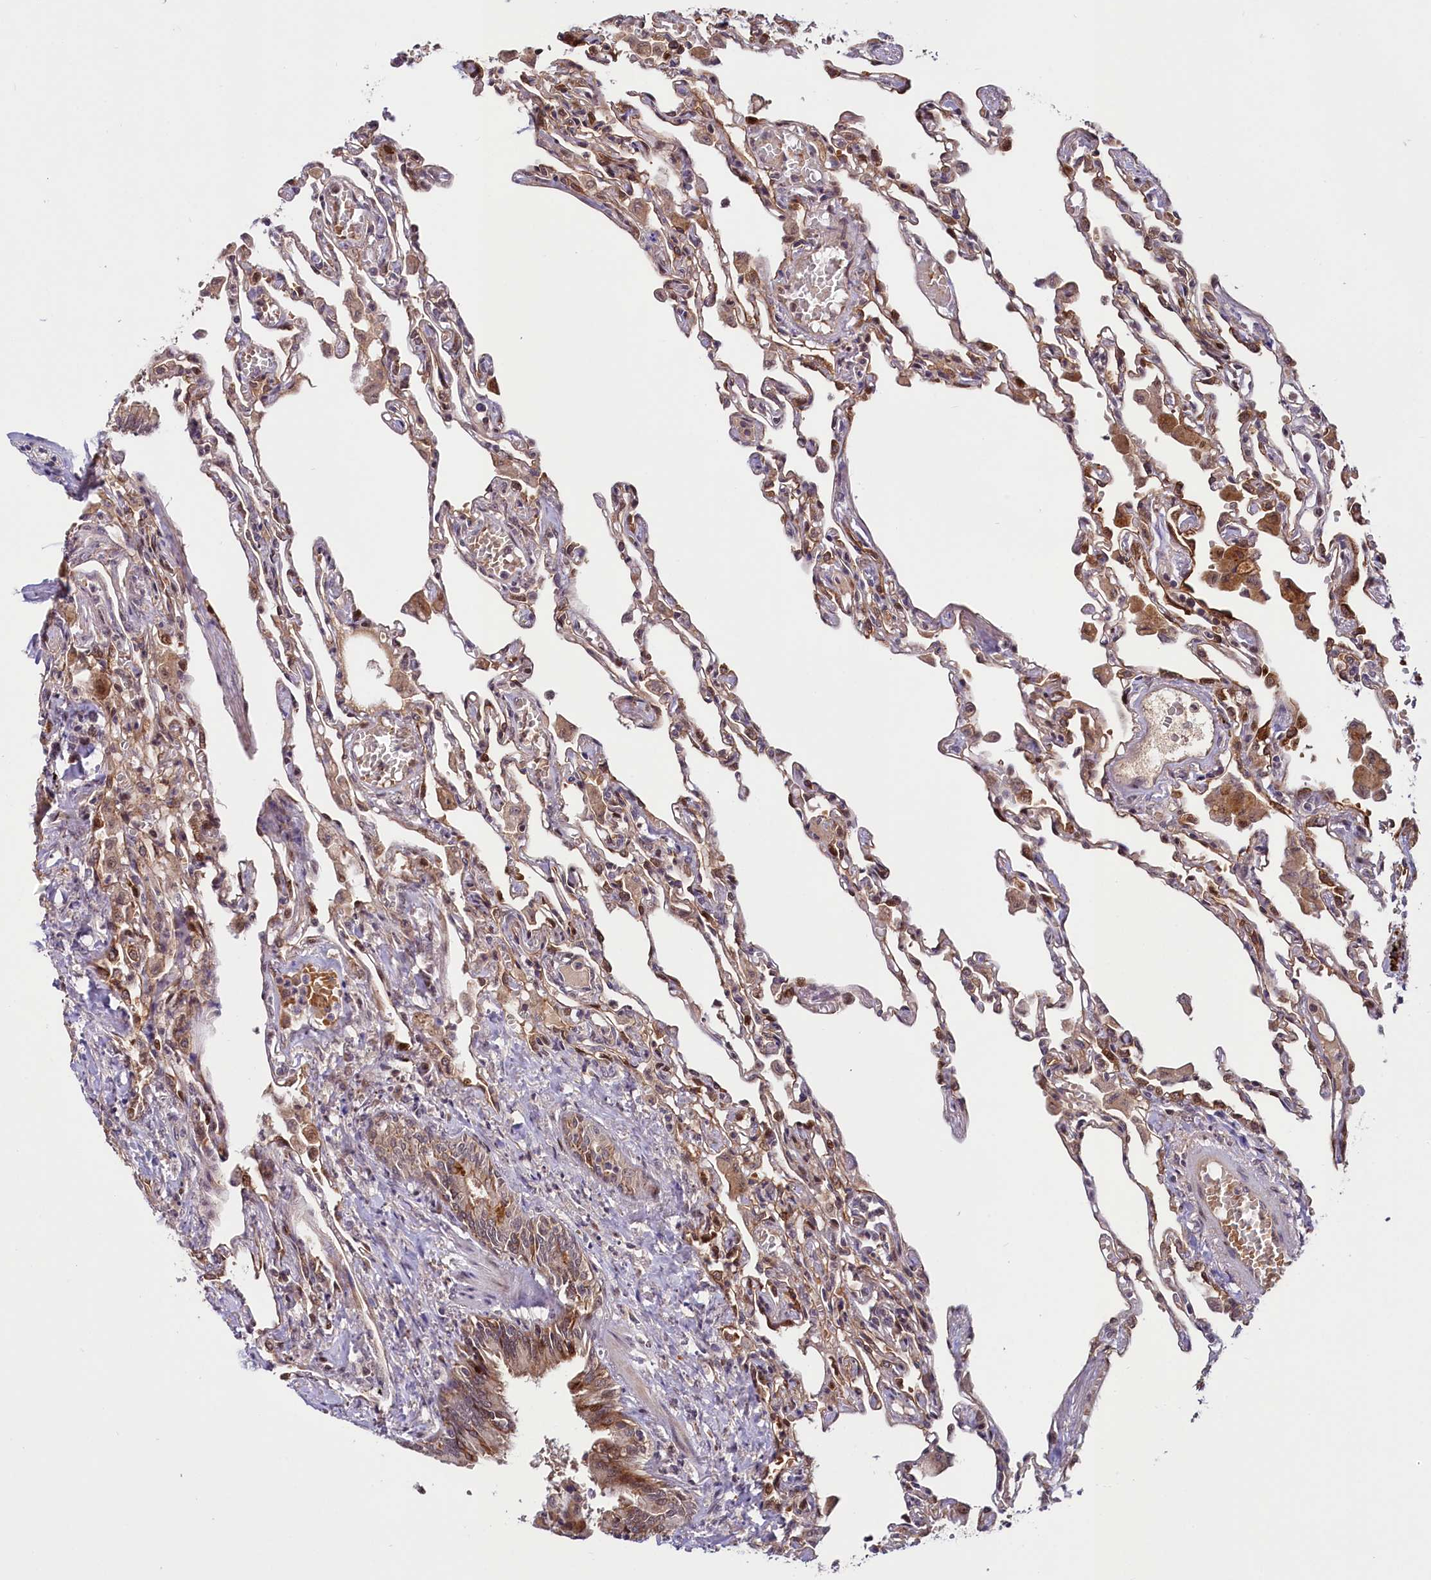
{"staining": {"intensity": "moderate", "quantity": "25%-75%", "location": "cytoplasmic/membranous"}, "tissue": "lung", "cell_type": "Alveolar cells", "image_type": "normal", "snomed": [{"axis": "morphology", "description": "Normal tissue, NOS"}, {"axis": "topography", "description": "Bronchus"}, {"axis": "topography", "description": "Lung"}], "caption": "Alveolar cells exhibit medium levels of moderate cytoplasmic/membranous positivity in approximately 25%-75% of cells in normal human lung. (DAB = brown stain, brightfield microscopy at high magnification).", "gene": "N4BP2L1", "patient": {"sex": "female", "age": 49}}